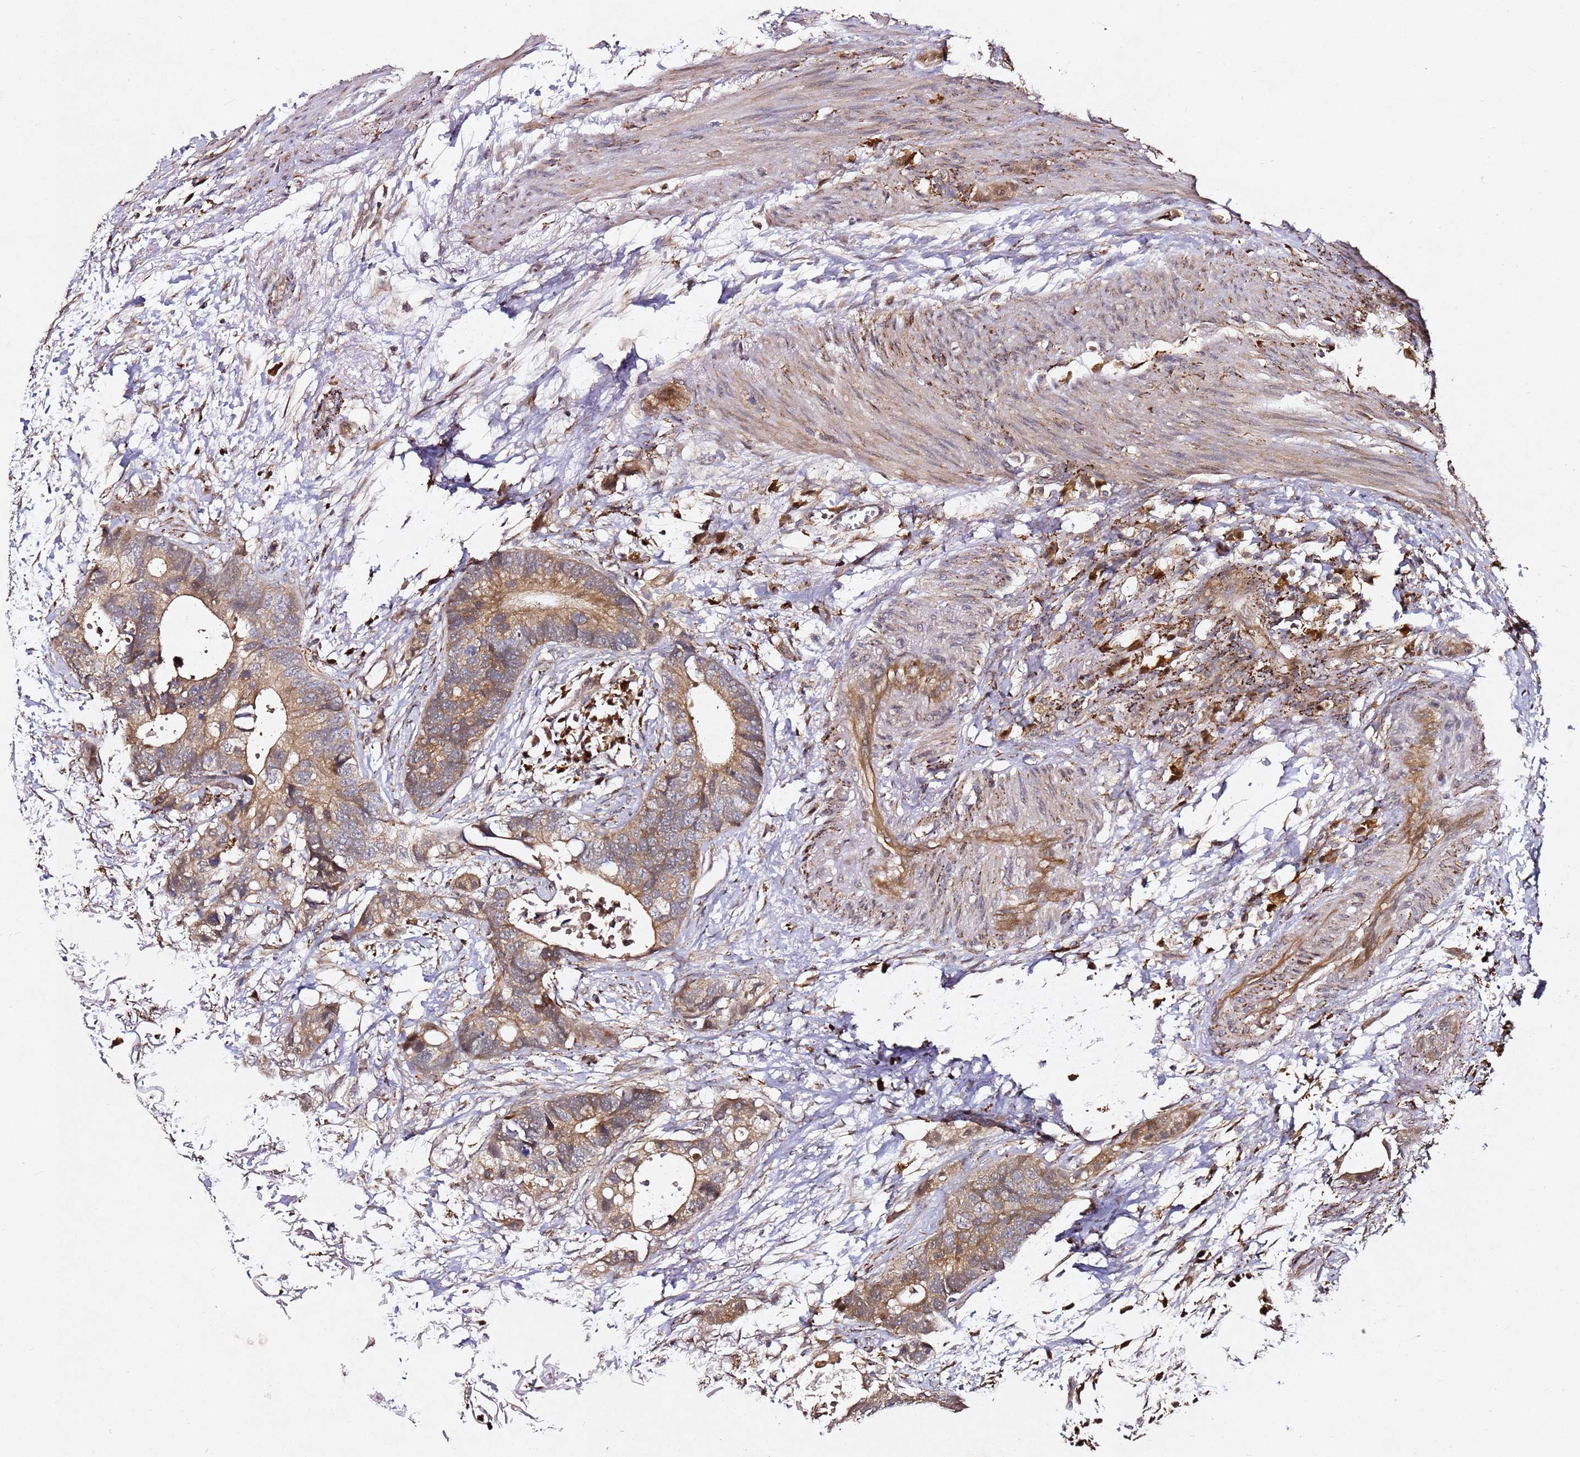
{"staining": {"intensity": "moderate", "quantity": ">75%", "location": "cytoplasmic/membranous"}, "tissue": "colorectal cancer", "cell_type": "Tumor cells", "image_type": "cancer", "snomed": [{"axis": "morphology", "description": "Adenocarcinoma, NOS"}, {"axis": "topography", "description": "Colon"}], "caption": "An image showing moderate cytoplasmic/membranous positivity in about >75% of tumor cells in colorectal cancer (adenocarcinoma), as visualized by brown immunohistochemical staining.", "gene": "ALG11", "patient": {"sex": "female", "age": 57}}